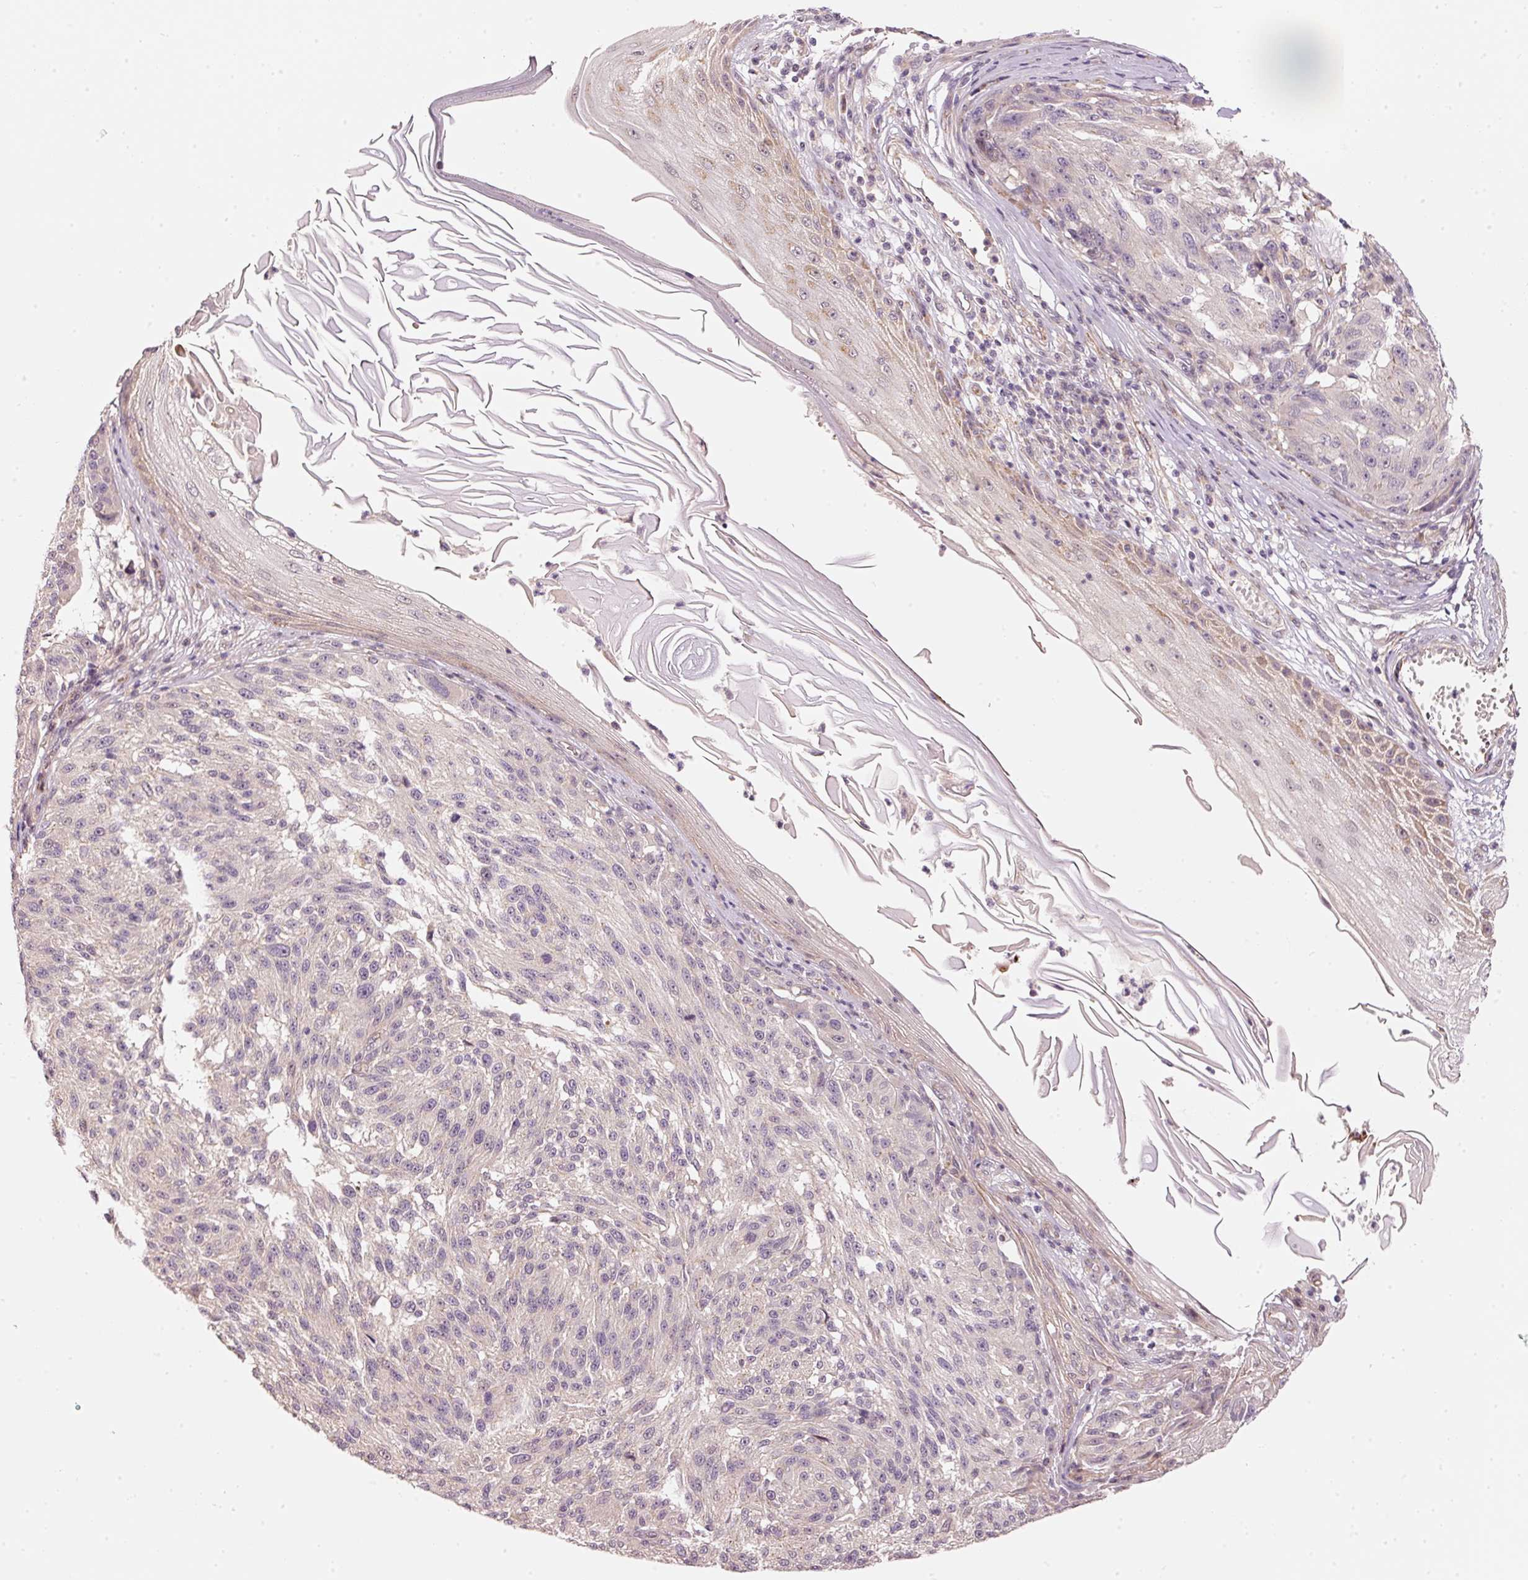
{"staining": {"intensity": "negative", "quantity": "none", "location": "none"}, "tissue": "melanoma", "cell_type": "Tumor cells", "image_type": "cancer", "snomed": [{"axis": "morphology", "description": "Malignant melanoma, NOS"}, {"axis": "topography", "description": "Skin"}], "caption": "High power microscopy photomicrograph of an IHC histopathology image of melanoma, revealing no significant positivity in tumor cells.", "gene": "ARHGAP22", "patient": {"sex": "male", "age": 53}}